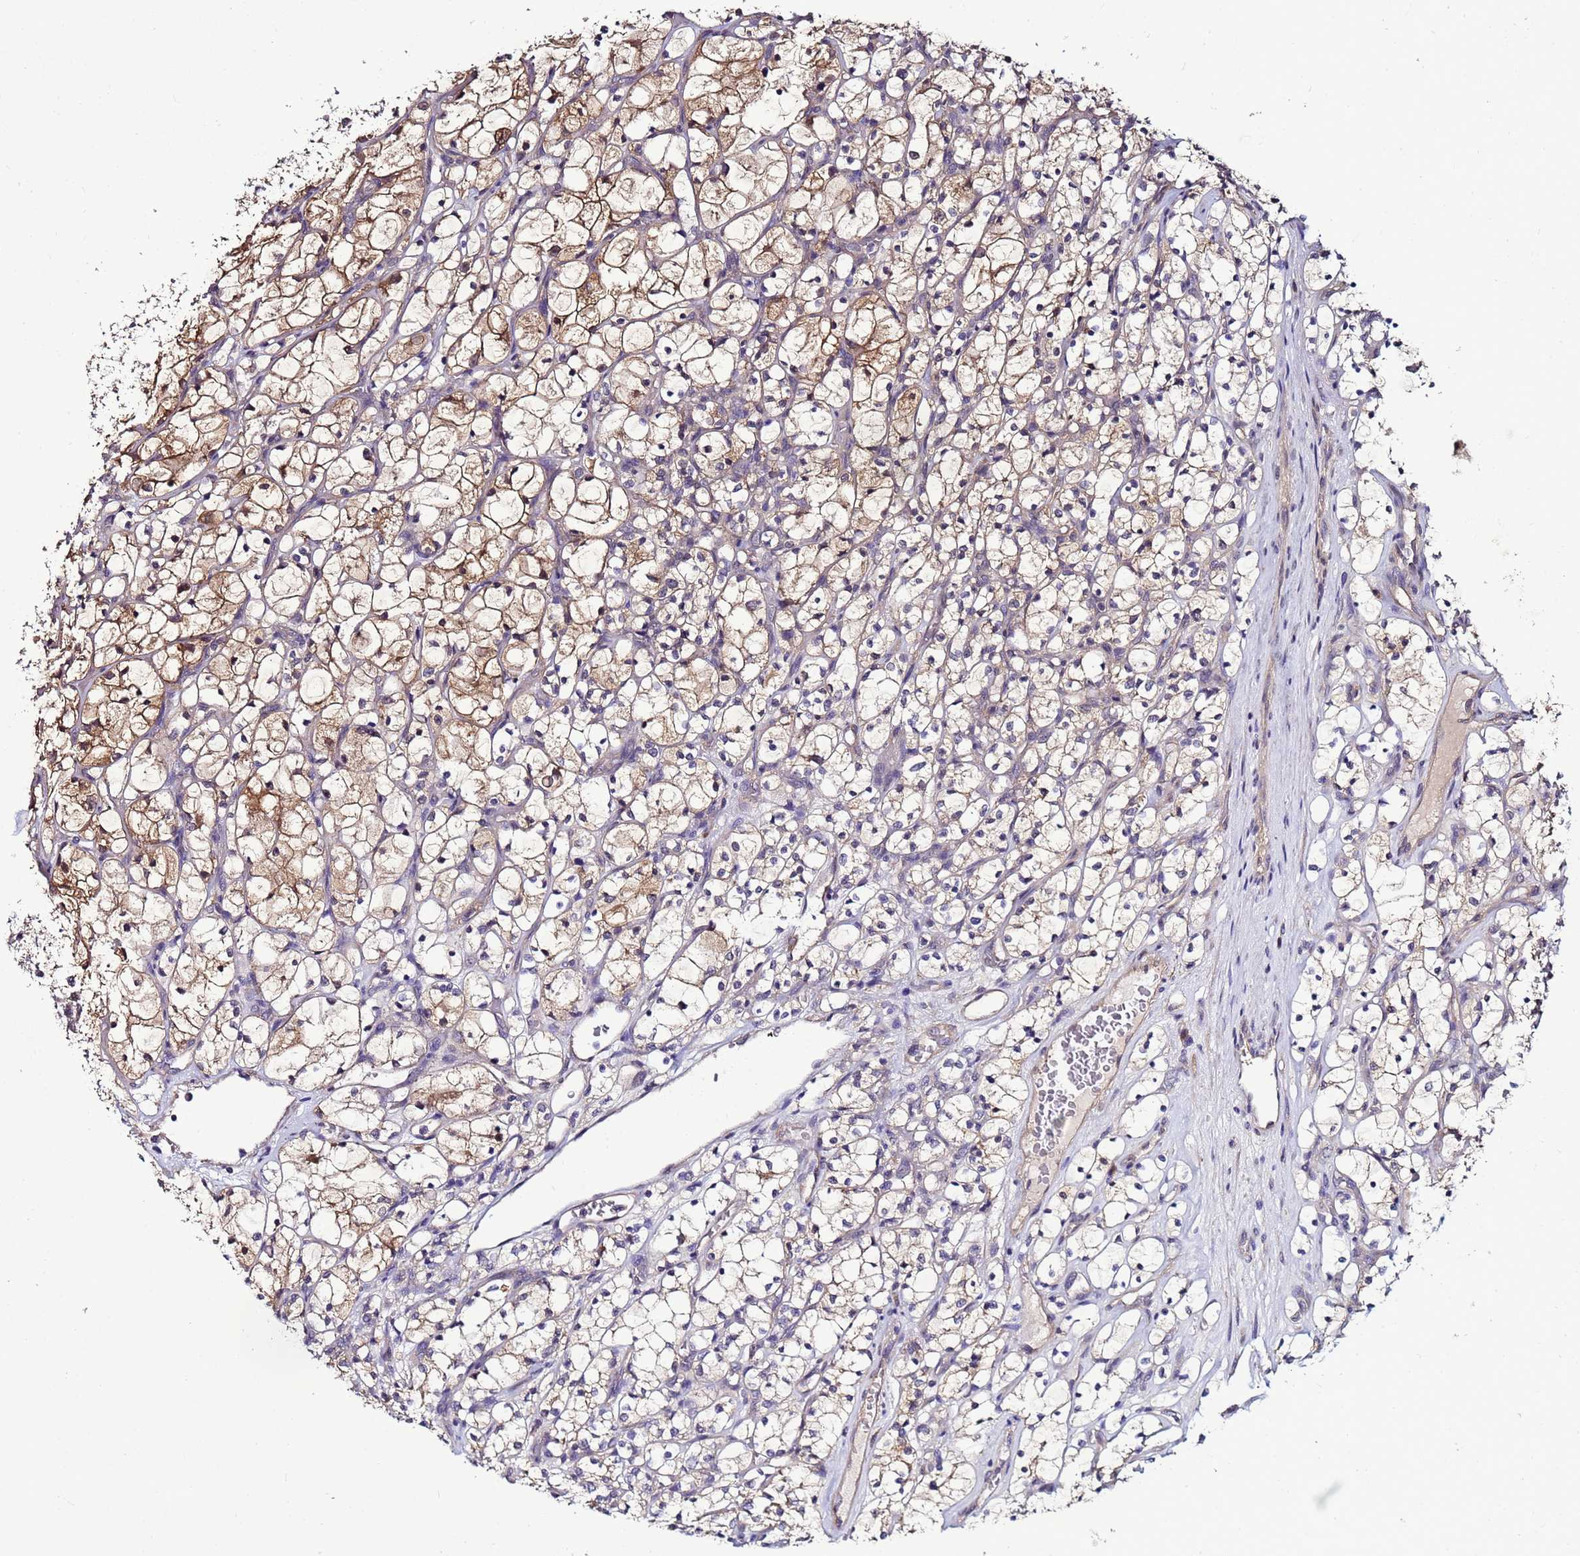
{"staining": {"intensity": "moderate", "quantity": "25%-75%", "location": "cytoplasmic/membranous"}, "tissue": "renal cancer", "cell_type": "Tumor cells", "image_type": "cancer", "snomed": [{"axis": "morphology", "description": "Adenocarcinoma, NOS"}, {"axis": "topography", "description": "Kidney"}], "caption": "The micrograph displays a brown stain indicating the presence of a protein in the cytoplasmic/membranous of tumor cells in renal cancer (adenocarcinoma). Using DAB (brown) and hematoxylin (blue) stains, captured at high magnification using brightfield microscopy.", "gene": "NAXE", "patient": {"sex": "female", "age": 69}}